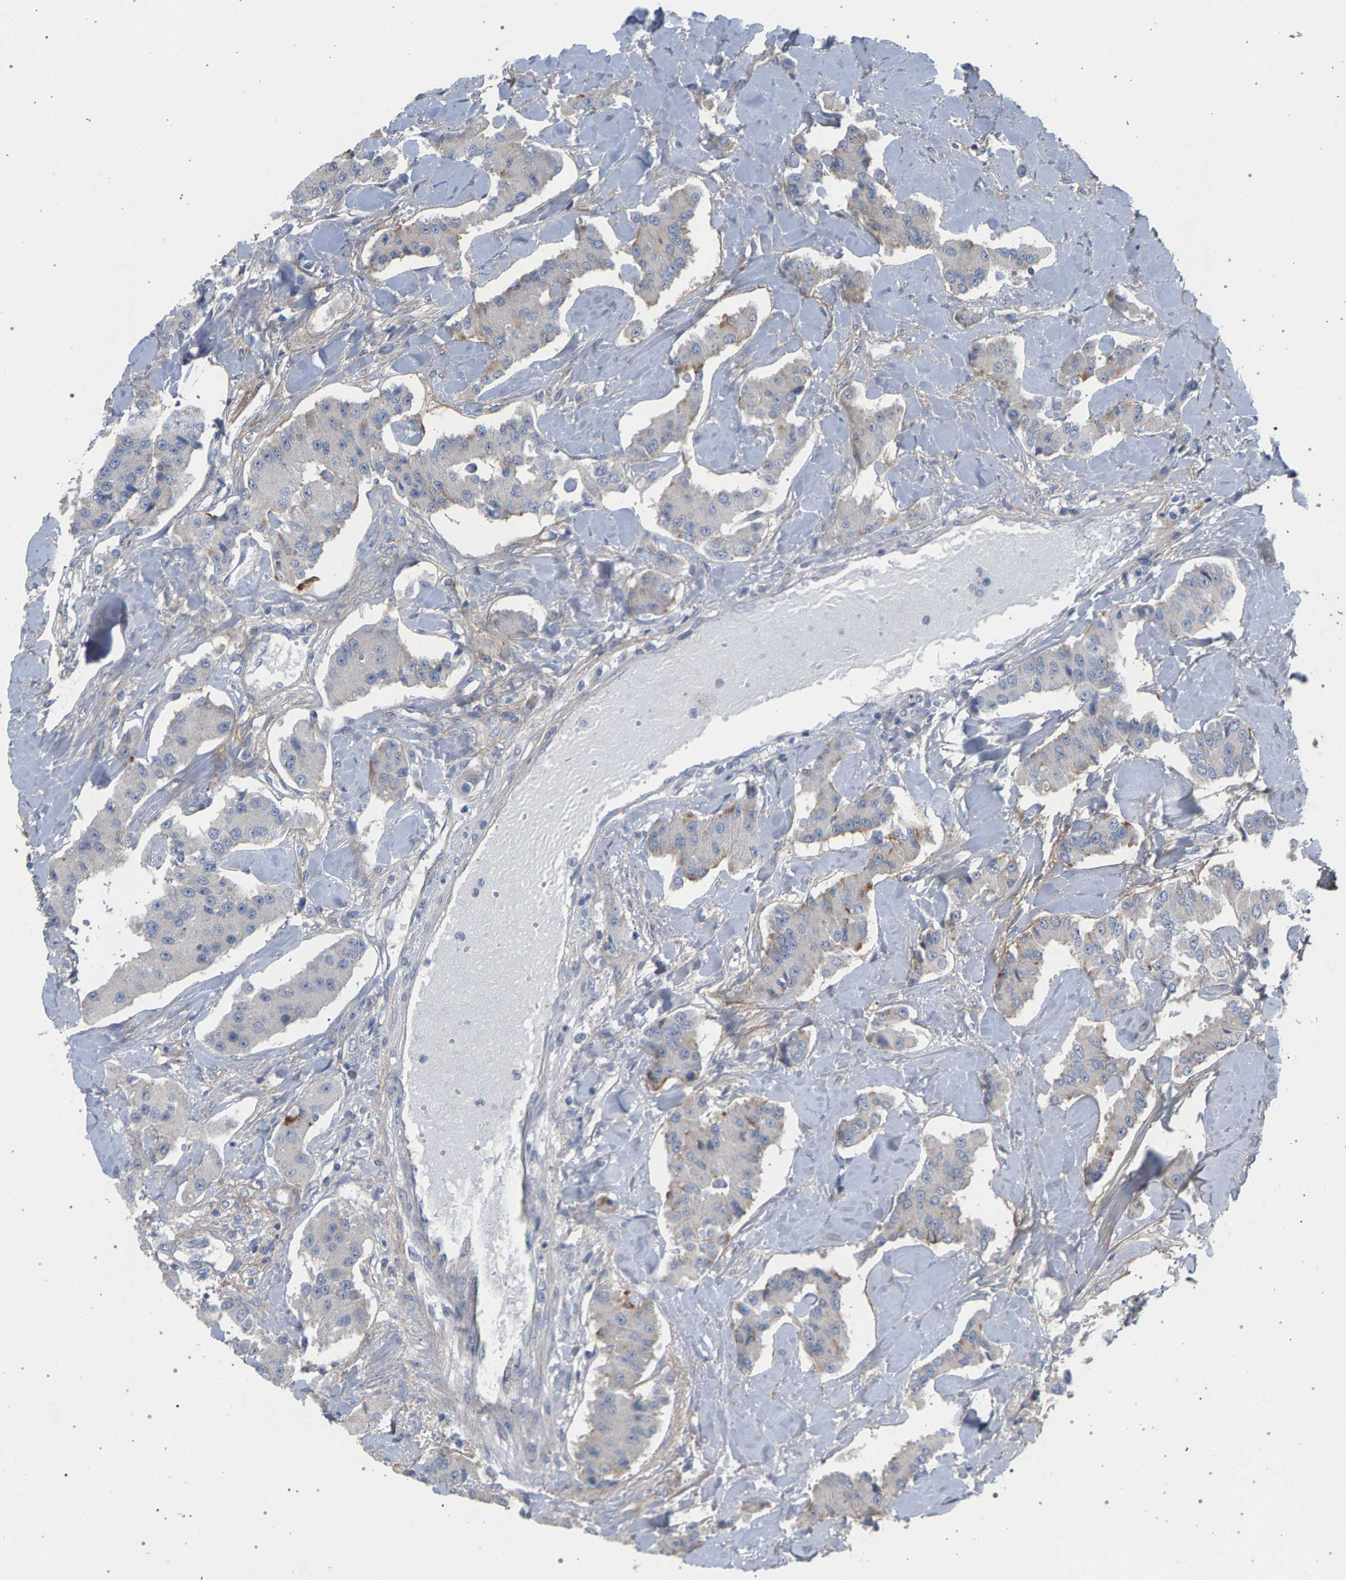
{"staining": {"intensity": "weak", "quantity": "<25%", "location": "cytoplasmic/membranous"}, "tissue": "carcinoid", "cell_type": "Tumor cells", "image_type": "cancer", "snomed": [{"axis": "morphology", "description": "Carcinoid, malignant, NOS"}, {"axis": "topography", "description": "Pancreas"}], "caption": "Carcinoid stained for a protein using immunohistochemistry (IHC) demonstrates no positivity tumor cells.", "gene": "MAMDC2", "patient": {"sex": "male", "age": 41}}